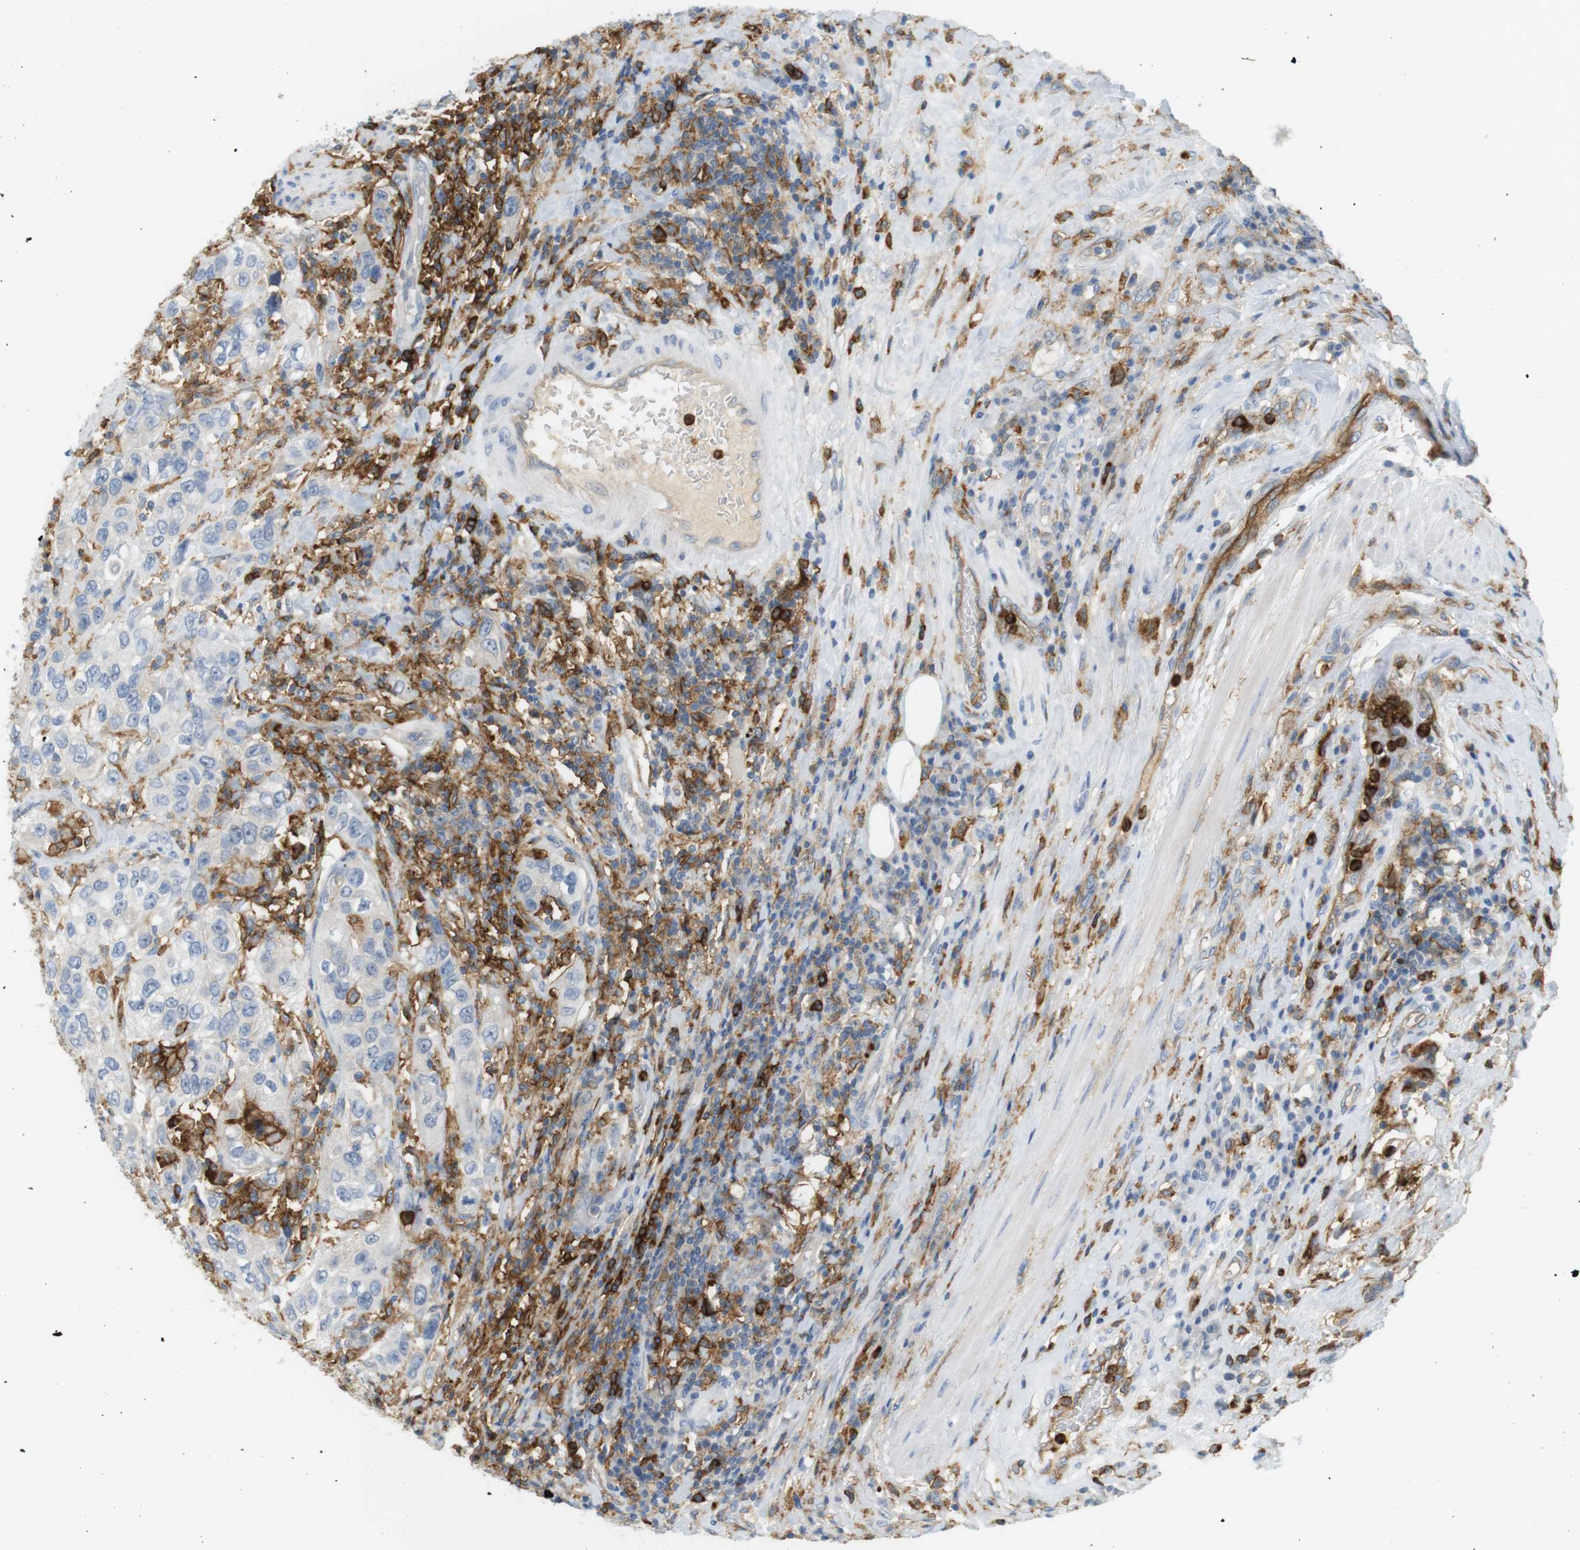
{"staining": {"intensity": "negative", "quantity": "none", "location": "none"}, "tissue": "urothelial cancer", "cell_type": "Tumor cells", "image_type": "cancer", "snomed": [{"axis": "morphology", "description": "Urothelial carcinoma, High grade"}, {"axis": "topography", "description": "Urinary bladder"}], "caption": "DAB (3,3'-diaminobenzidine) immunohistochemical staining of urothelial cancer displays no significant positivity in tumor cells. Brightfield microscopy of IHC stained with DAB (brown) and hematoxylin (blue), captured at high magnification.", "gene": "SIRPA", "patient": {"sex": "female", "age": 80}}